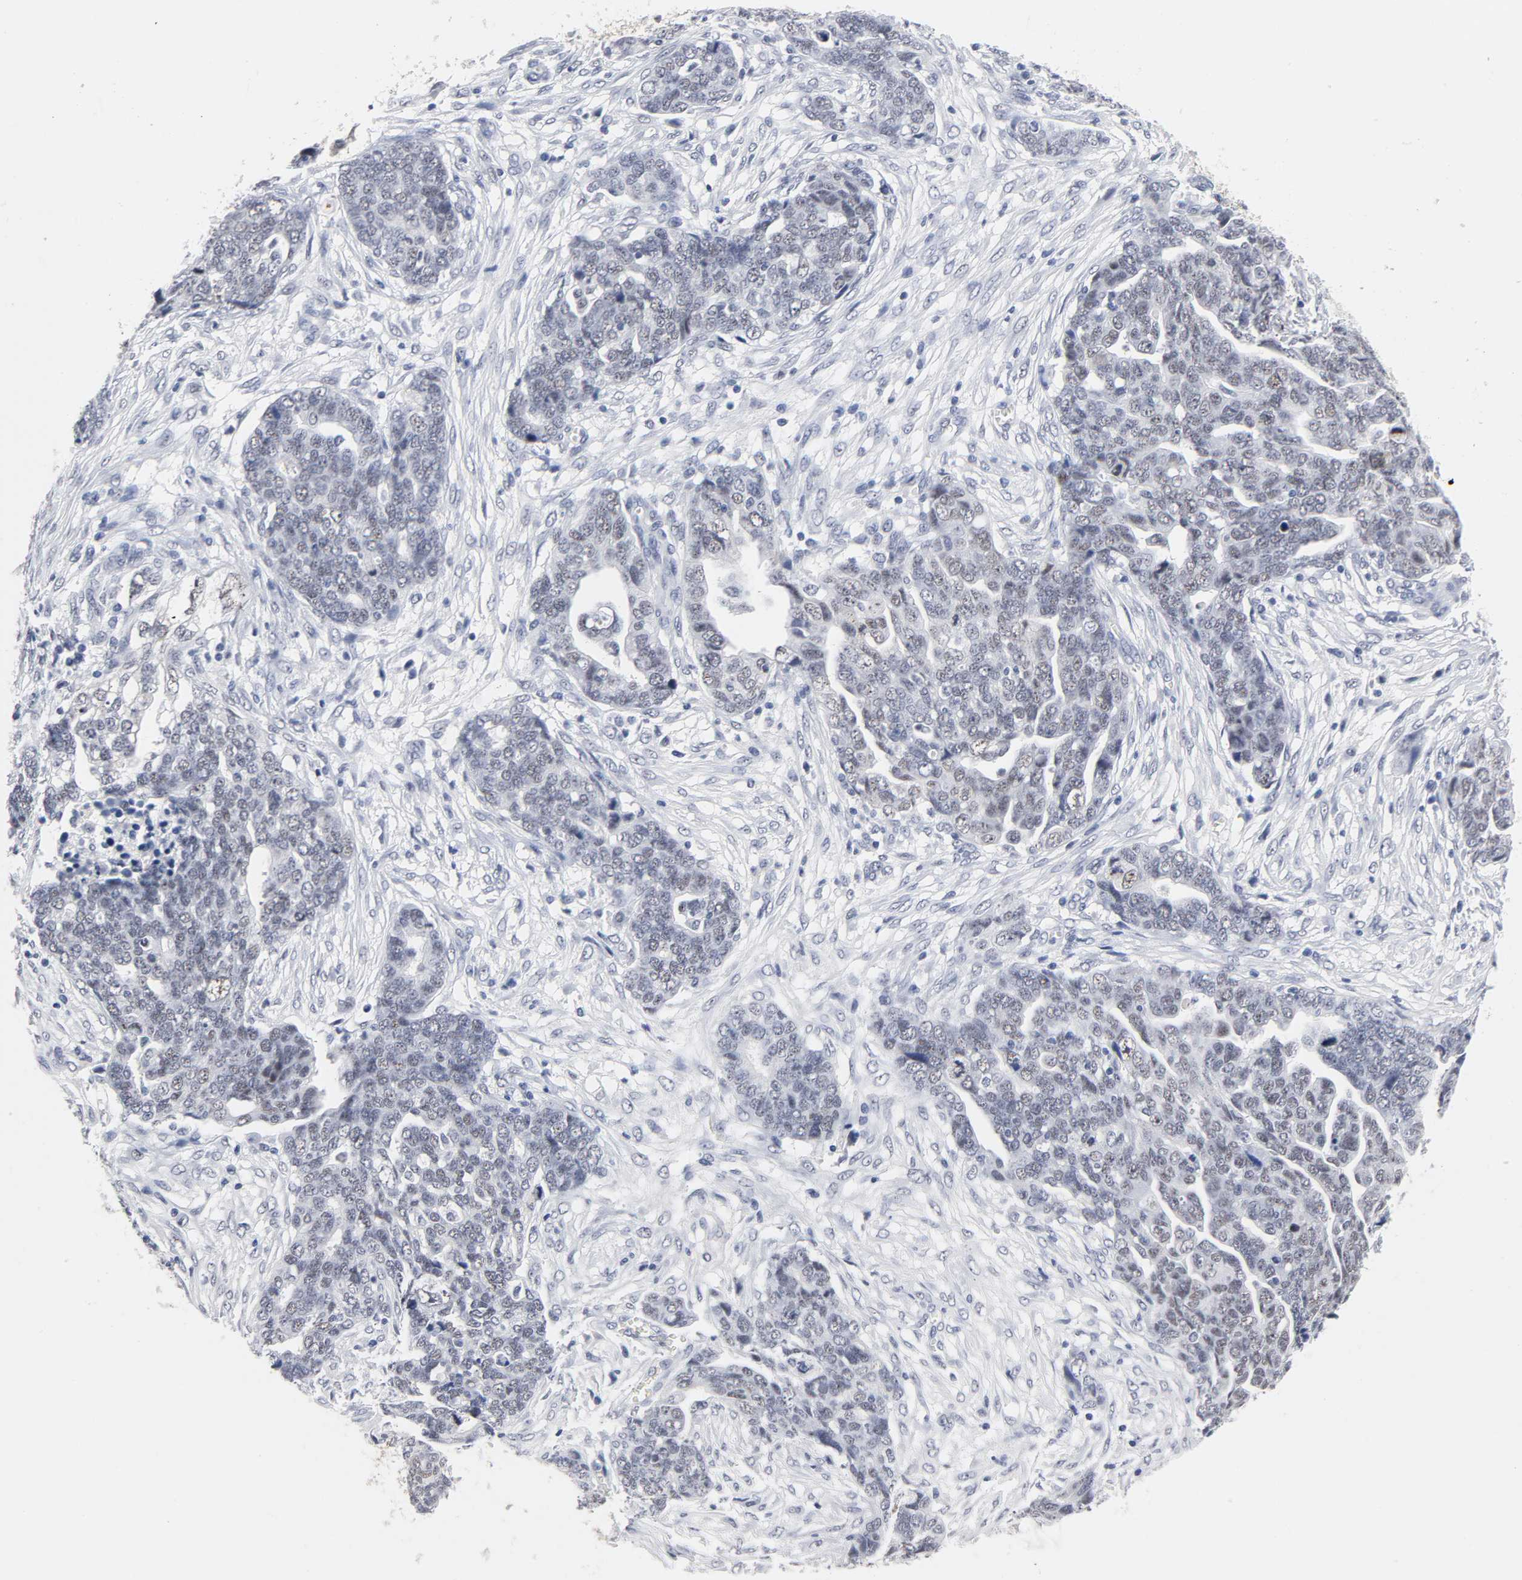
{"staining": {"intensity": "weak", "quantity": "<25%", "location": "nuclear"}, "tissue": "ovarian cancer", "cell_type": "Tumor cells", "image_type": "cancer", "snomed": [{"axis": "morphology", "description": "Normal tissue, NOS"}, {"axis": "morphology", "description": "Cystadenocarcinoma, serous, NOS"}, {"axis": "topography", "description": "Fallopian tube"}, {"axis": "topography", "description": "Ovary"}], "caption": "Serous cystadenocarcinoma (ovarian) stained for a protein using IHC displays no positivity tumor cells.", "gene": "GRHL2", "patient": {"sex": "female", "age": 56}}